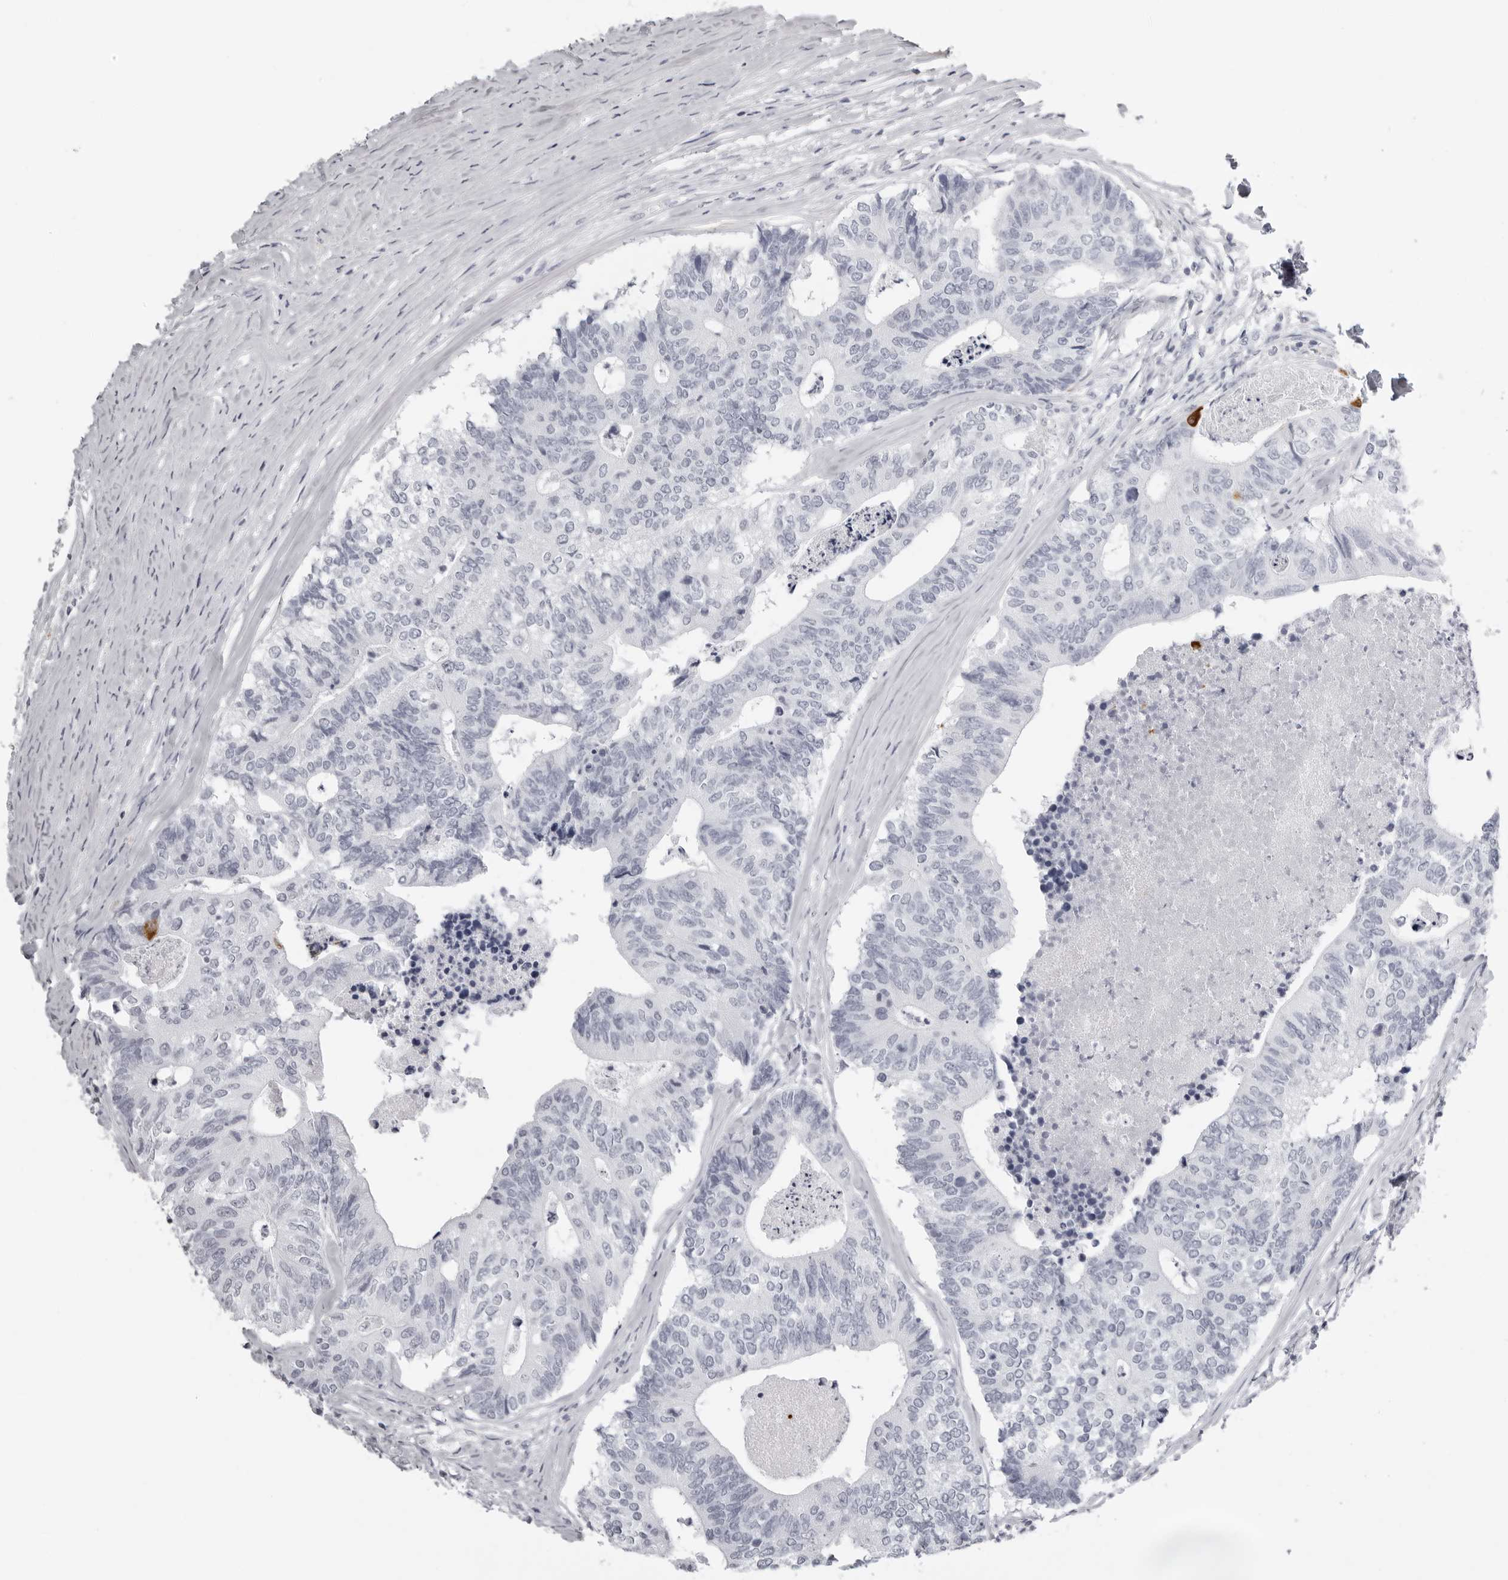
{"staining": {"intensity": "negative", "quantity": "none", "location": "none"}, "tissue": "colorectal cancer", "cell_type": "Tumor cells", "image_type": "cancer", "snomed": [{"axis": "morphology", "description": "Adenocarcinoma, NOS"}, {"axis": "topography", "description": "Colon"}], "caption": "Photomicrograph shows no significant protein staining in tumor cells of adenocarcinoma (colorectal). Nuclei are stained in blue.", "gene": "CST1", "patient": {"sex": "female", "age": 67}}